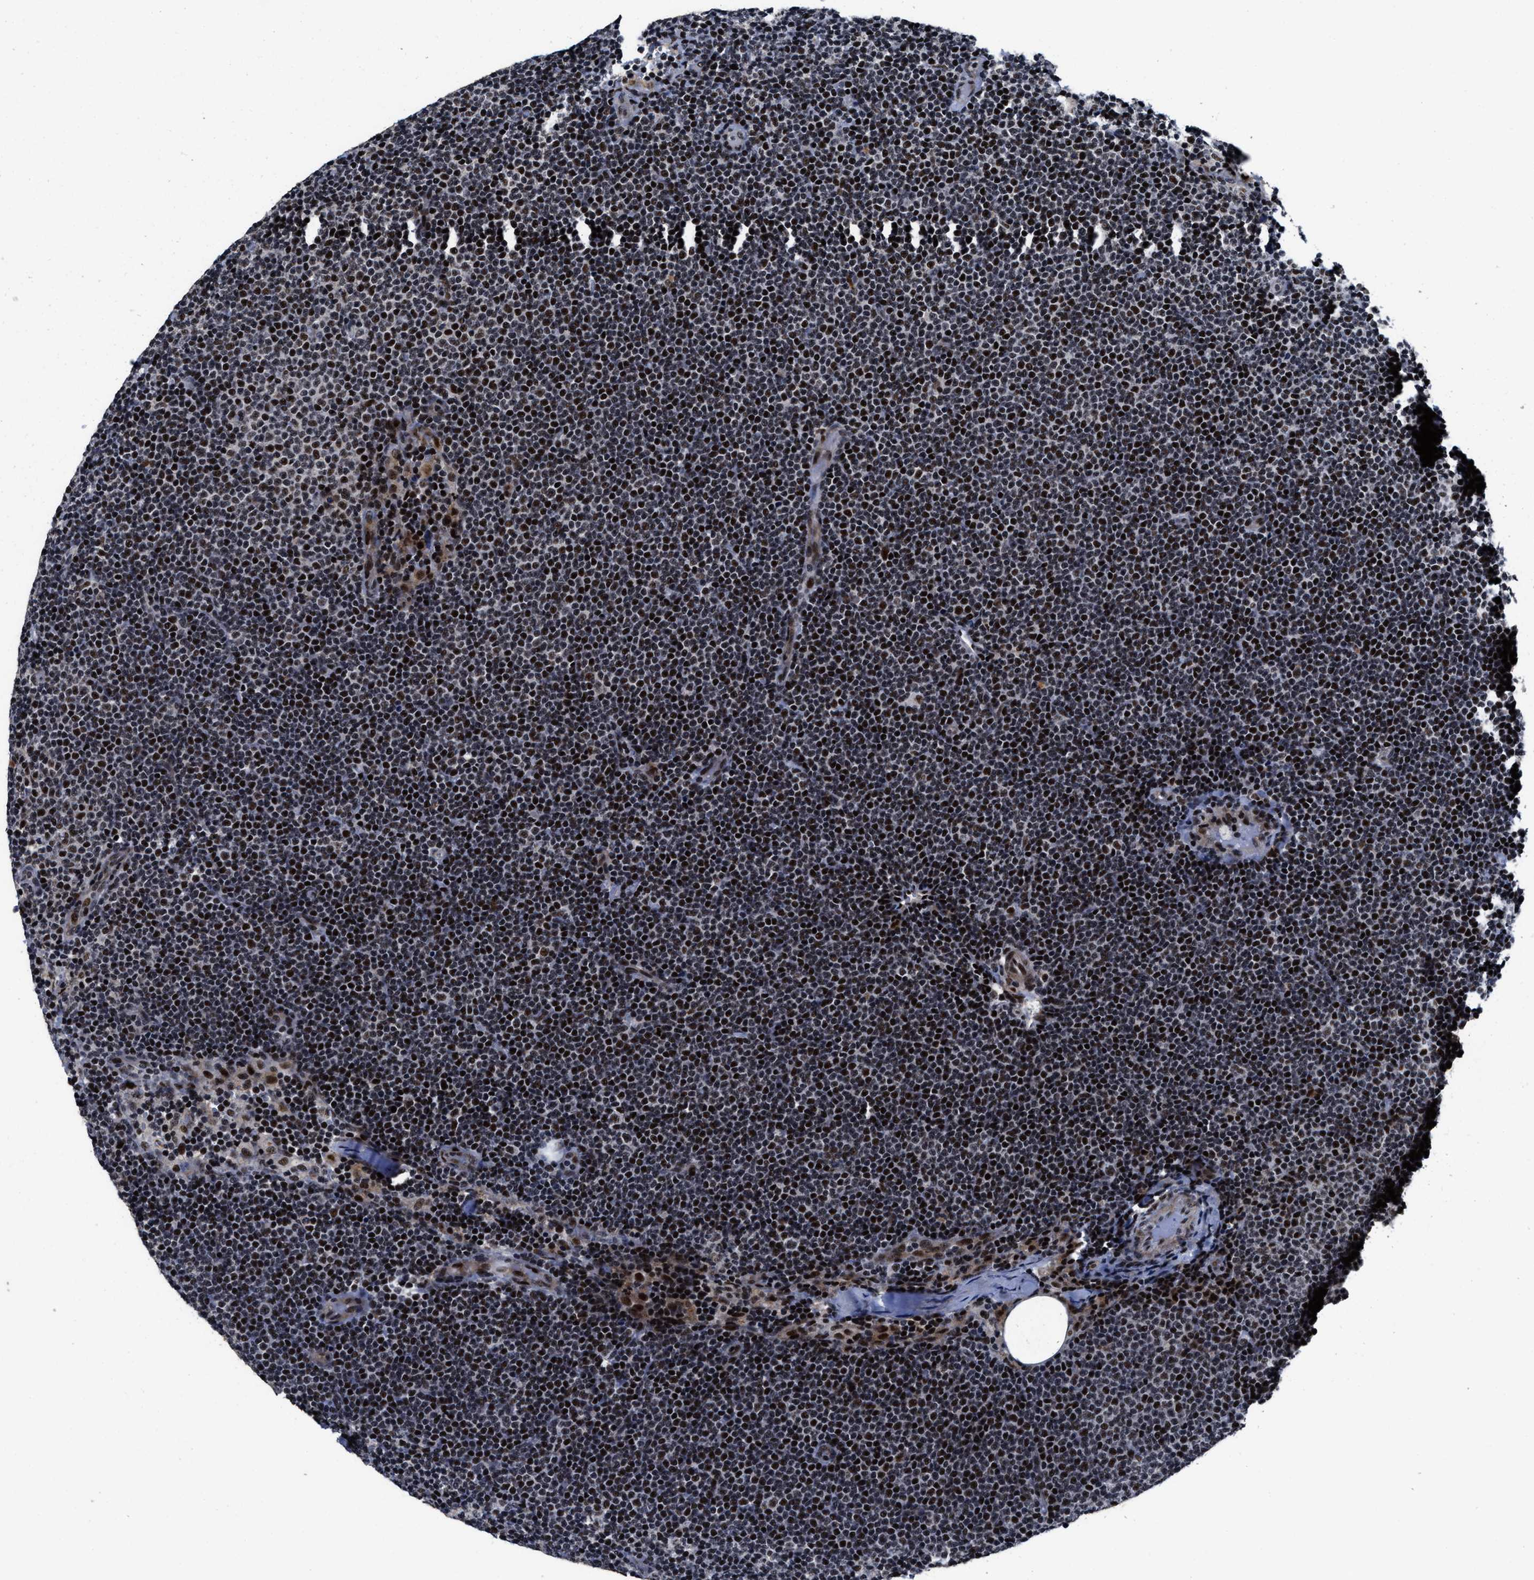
{"staining": {"intensity": "strong", "quantity": ">75%", "location": "nuclear"}, "tissue": "lymphoma", "cell_type": "Tumor cells", "image_type": "cancer", "snomed": [{"axis": "morphology", "description": "Malignant lymphoma, non-Hodgkin's type, Low grade"}, {"axis": "topography", "description": "Lymph node"}], "caption": "Human lymphoma stained for a protein (brown) exhibits strong nuclear positive staining in about >75% of tumor cells.", "gene": "ZNF233", "patient": {"sex": "female", "age": 53}}